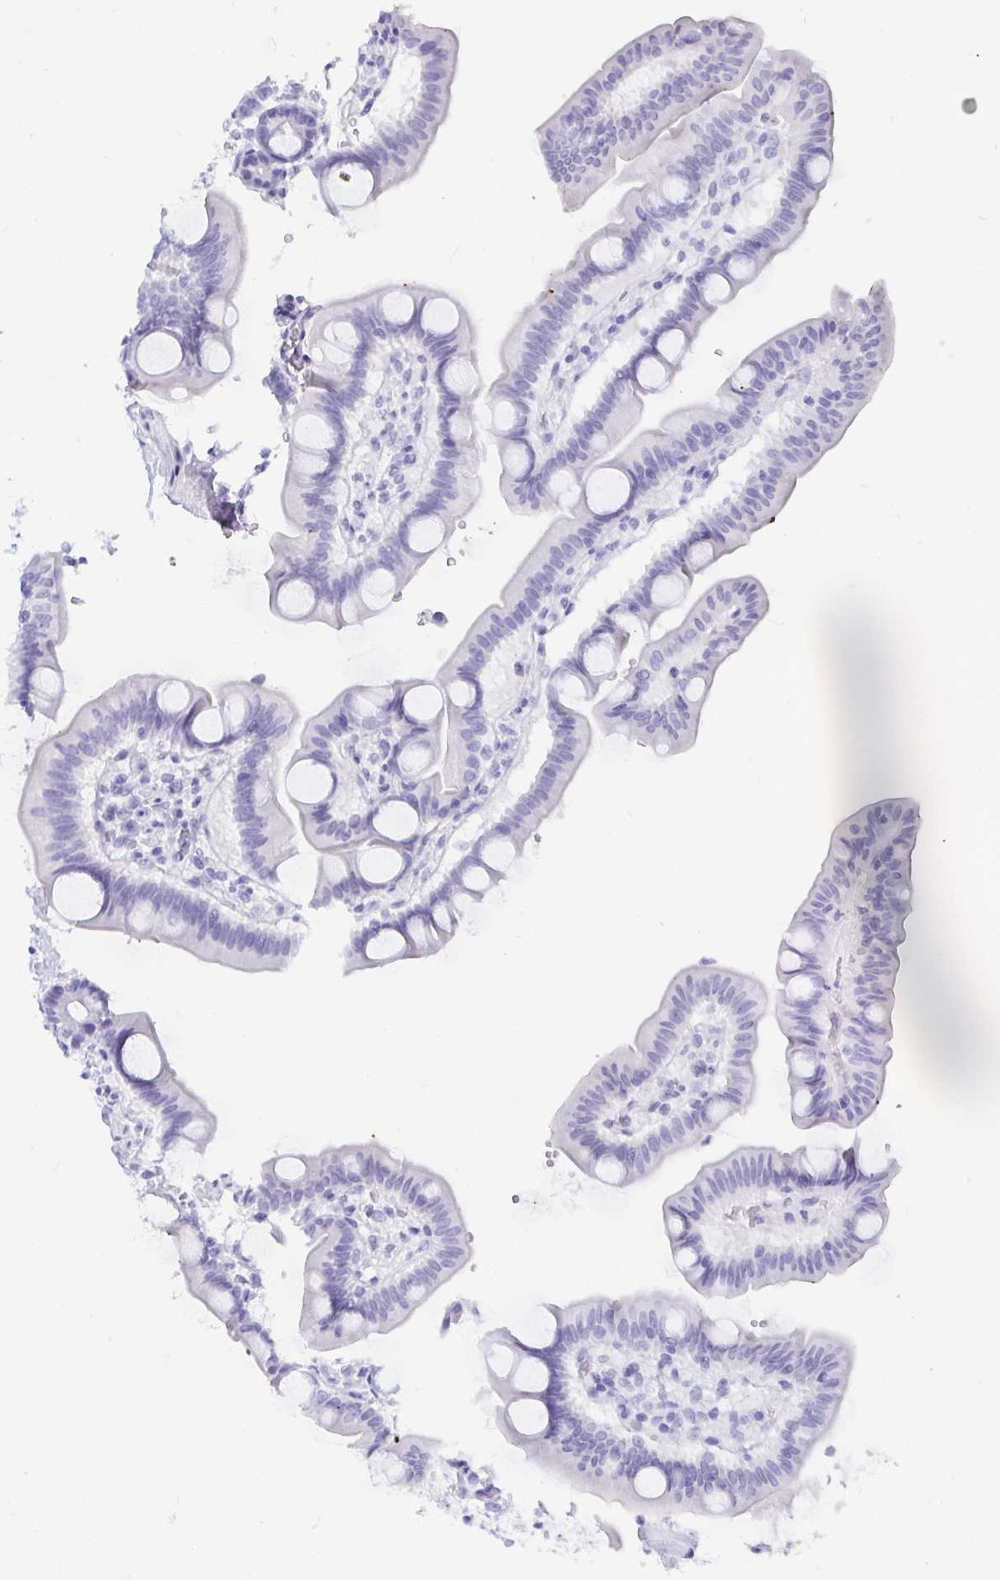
{"staining": {"intensity": "negative", "quantity": "none", "location": "none"}, "tissue": "duodenum", "cell_type": "Glandular cells", "image_type": "normal", "snomed": [{"axis": "morphology", "description": "Normal tissue, NOS"}, {"axis": "topography", "description": "Duodenum"}], "caption": "Protein analysis of normal duodenum reveals no significant expression in glandular cells.", "gene": "CD164L2", "patient": {"sex": "male", "age": 59}}